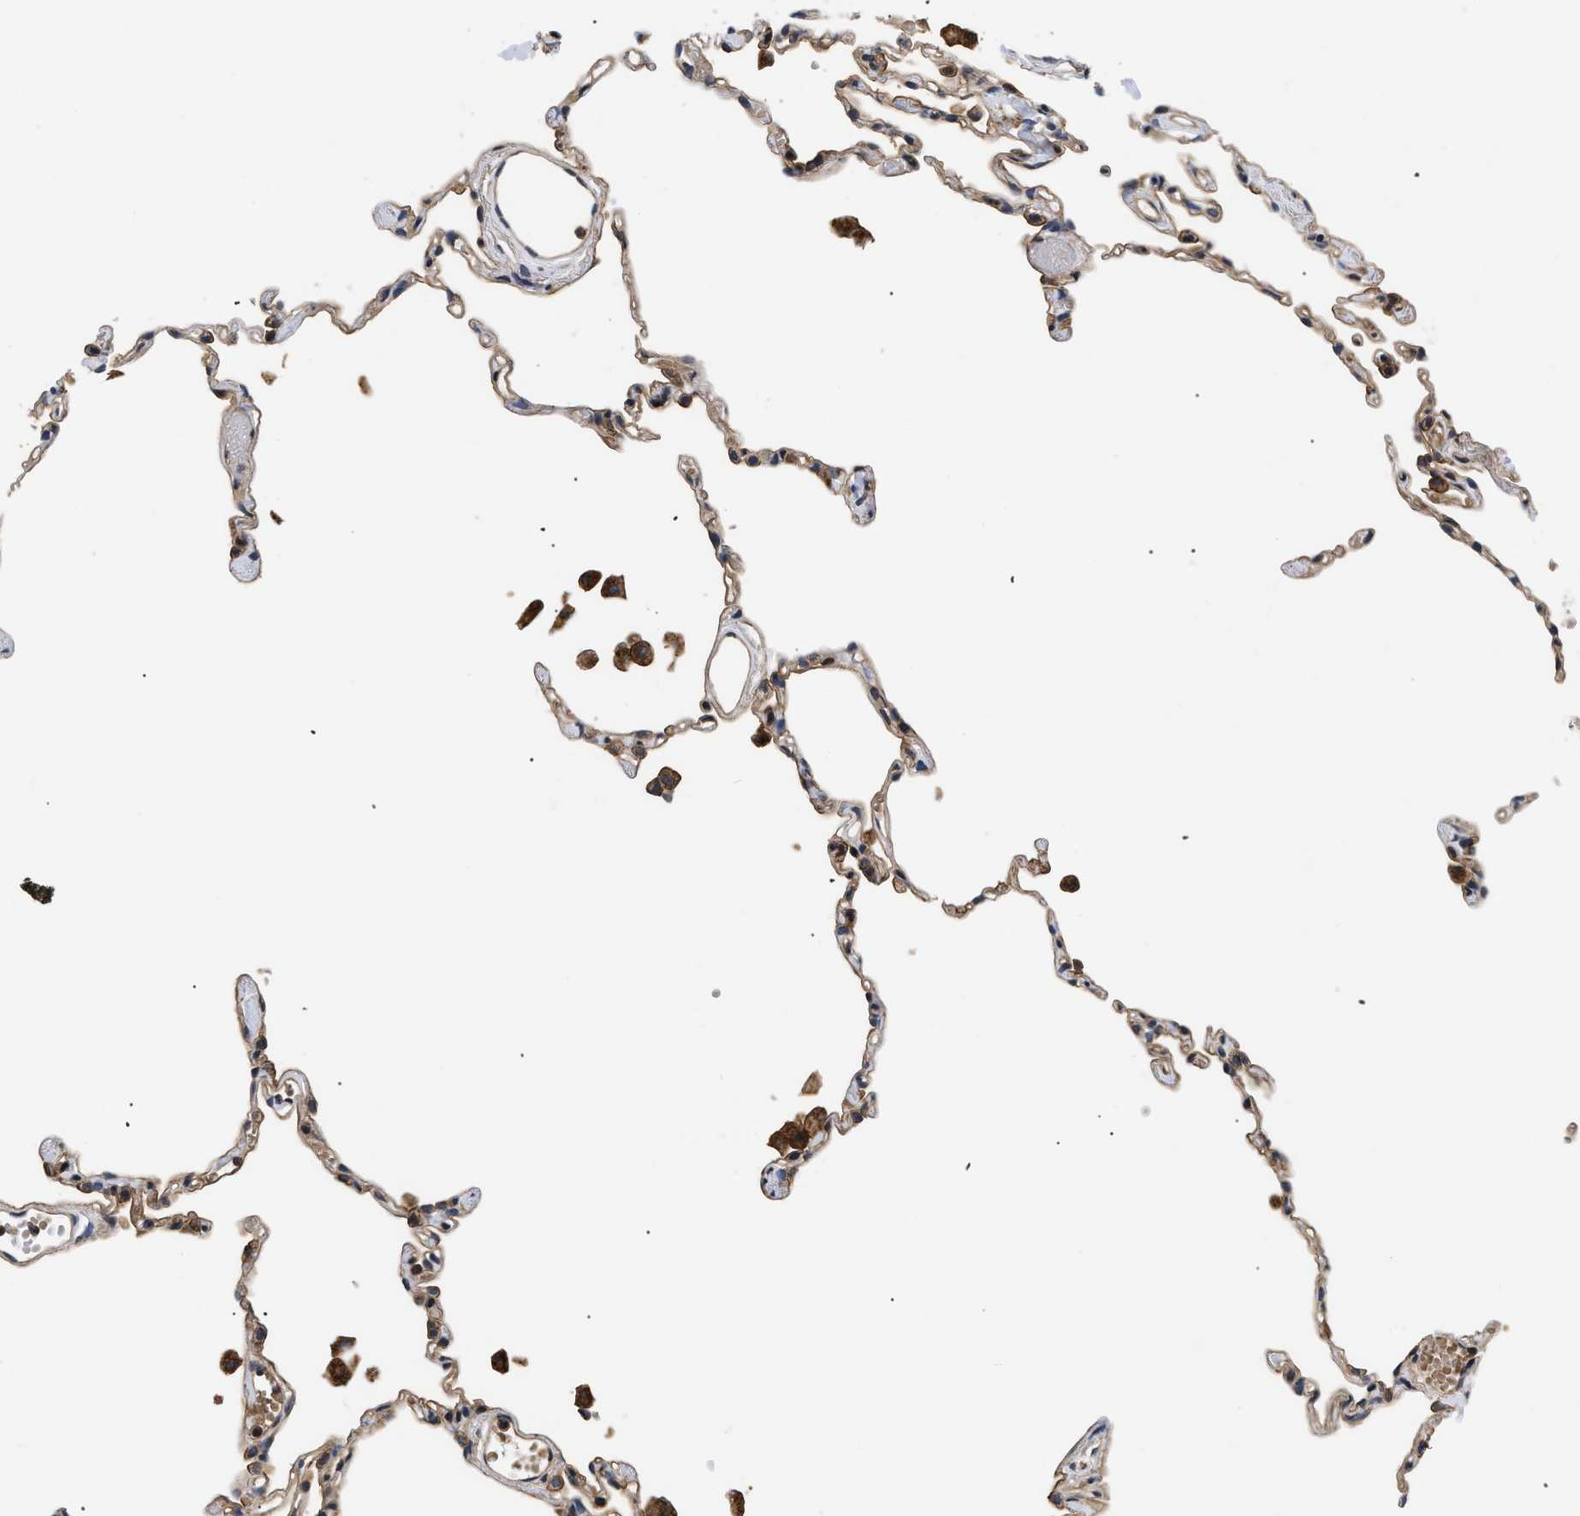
{"staining": {"intensity": "moderate", "quantity": "25%-75%", "location": "cytoplasmic/membranous"}, "tissue": "lung", "cell_type": "Alveolar cells", "image_type": "normal", "snomed": [{"axis": "morphology", "description": "Normal tissue, NOS"}, {"axis": "topography", "description": "Lung"}], "caption": "Normal lung was stained to show a protein in brown. There is medium levels of moderate cytoplasmic/membranous staining in approximately 25%-75% of alveolar cells.", "gene": "HMGCR", "patient": {"sex": "female", "age": 49}}